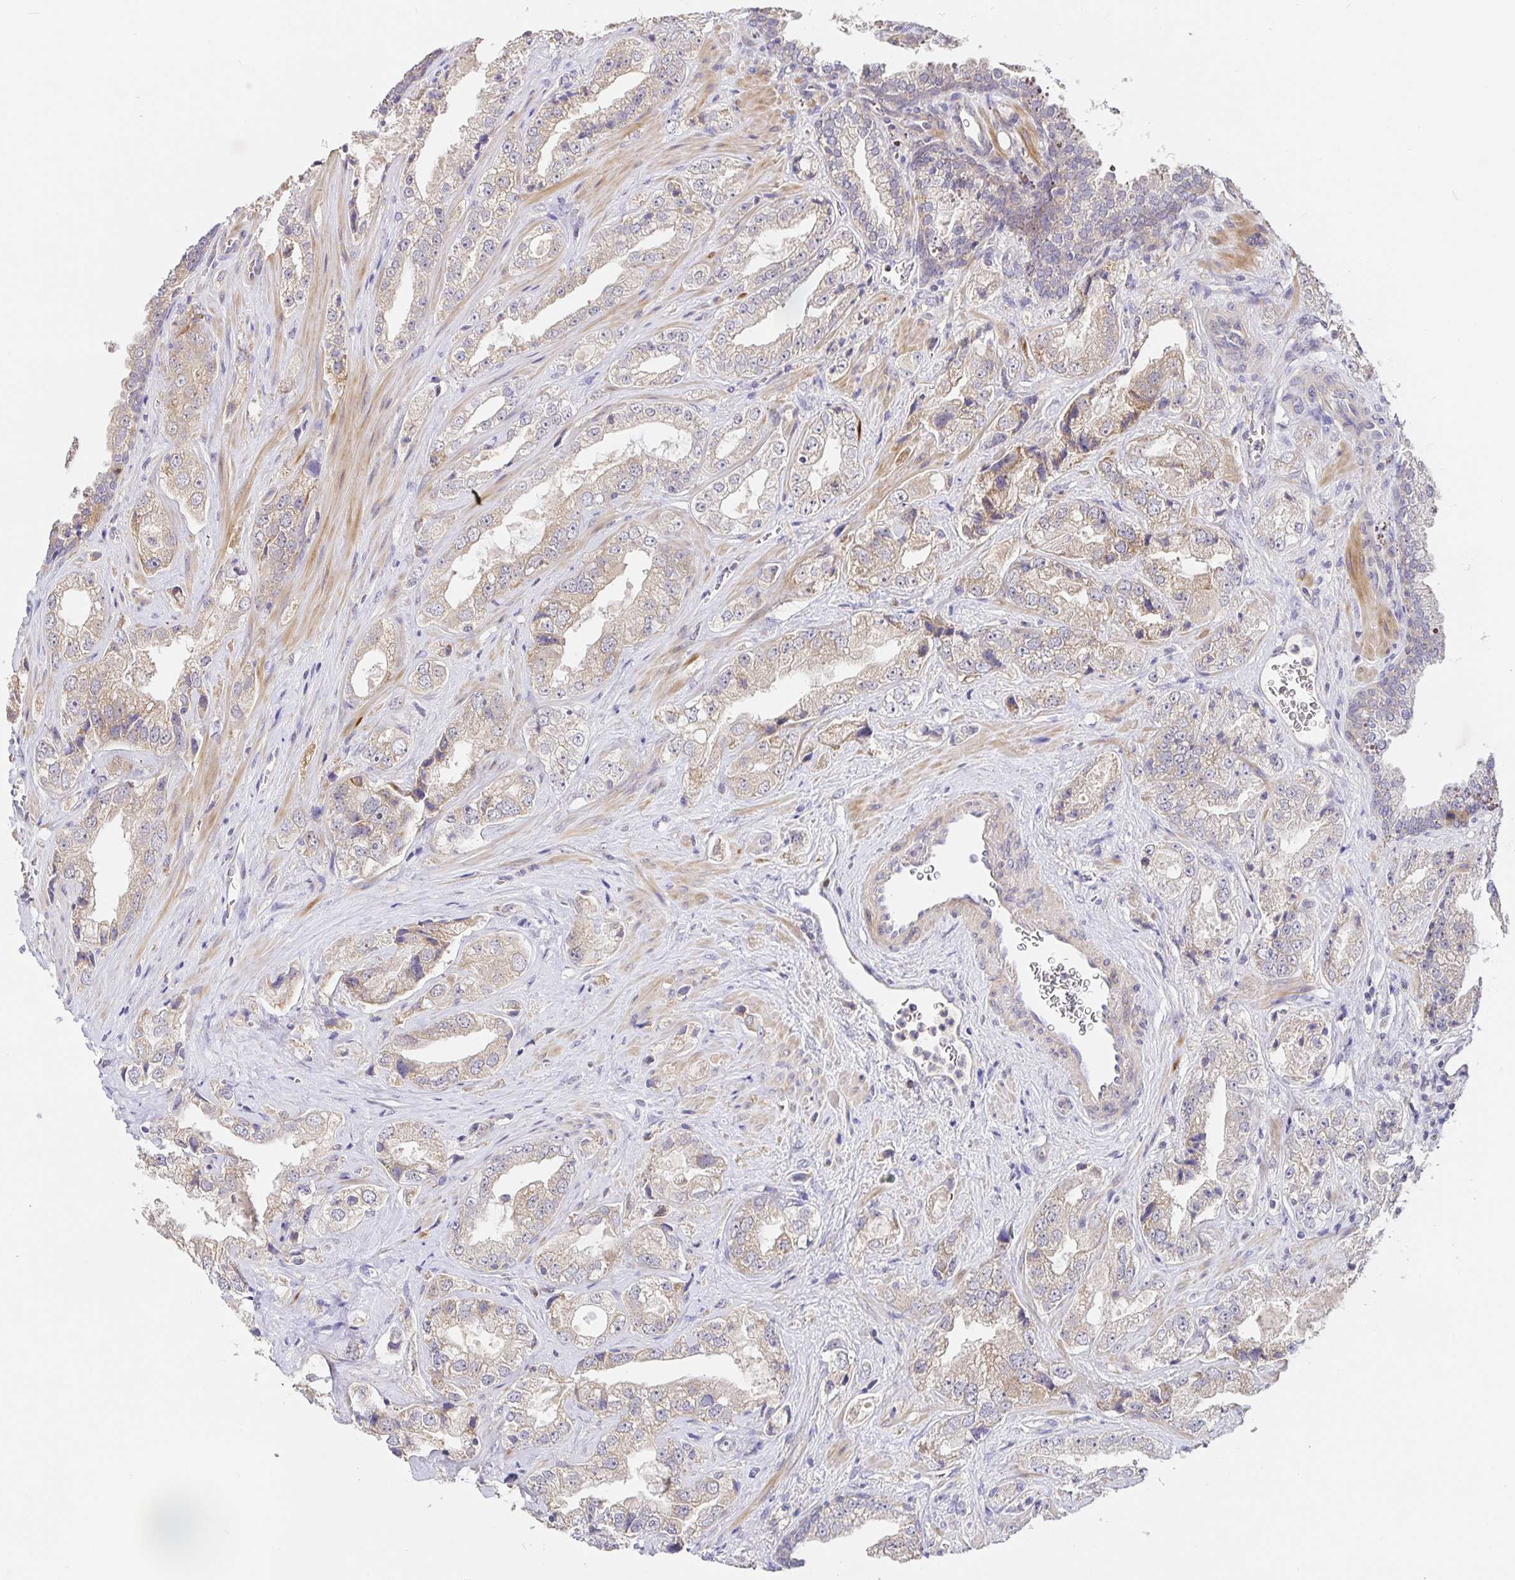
{"staining": {"intensity": "weak", "quantity": "25%-75%", "location": "cytoplasmic/membranous"}, "tissue": "prostate cancer", "cell_type": "Tumor cells", "image_type": "cancer", "snomed": [{"axis": "morphology", "description": "Adenocarcinoma, High grade"}, {"axis": "topography", "description": "Prostate"}], "caption": "The immunohistochemical stain labels weak cytoplasmic/membranous staining in tumor cells of adenocarcinoma (high-grade) (prostate) tissue.", "gene": "ZDHHC11", "patient": {"sex": "male", "age": 67}}